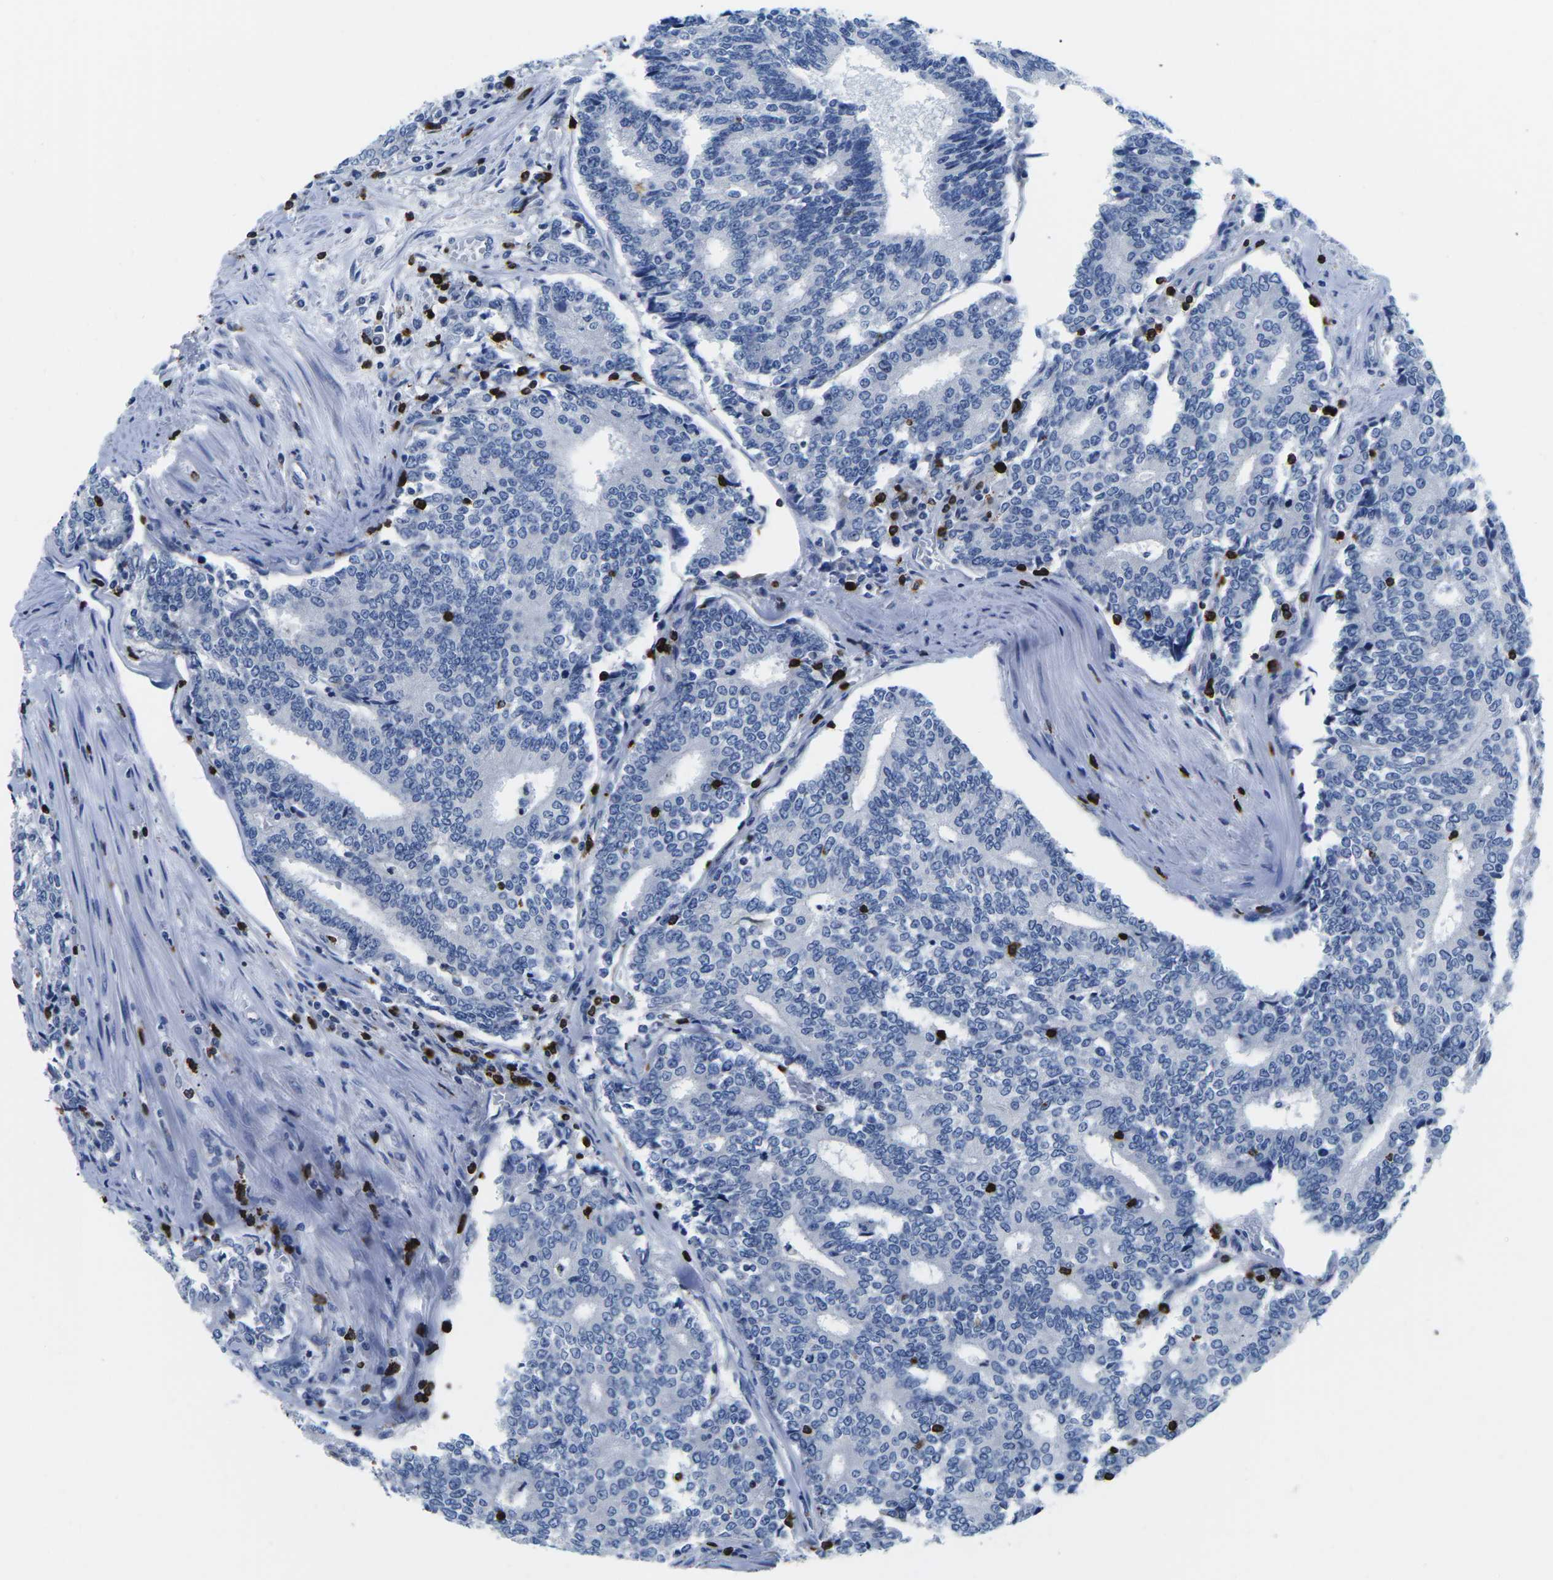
{"staining": {"intensity": "negative", "quantity": "none", "location": "none"}, "tissue": "prostate cancer", "cell_type": "Tumor cells", "image_type": "cancer", "snomed": [{"axis": "morphology", "description": "Normal tissue, NOS"}, {"axis": "morphology", "description": "Adenocarcinoma, High grade"}, {"axis": "topography", "description": "Prostate"}, {"axis": "topography", "description": "Seminal veicle"}], "caption": "IHC micrograph of prostate cancer stained for a protein (brown), which shows no positivity in tumor cells.", "gene": "CTSW", "patient": {"sex": "male", "age": 55}}